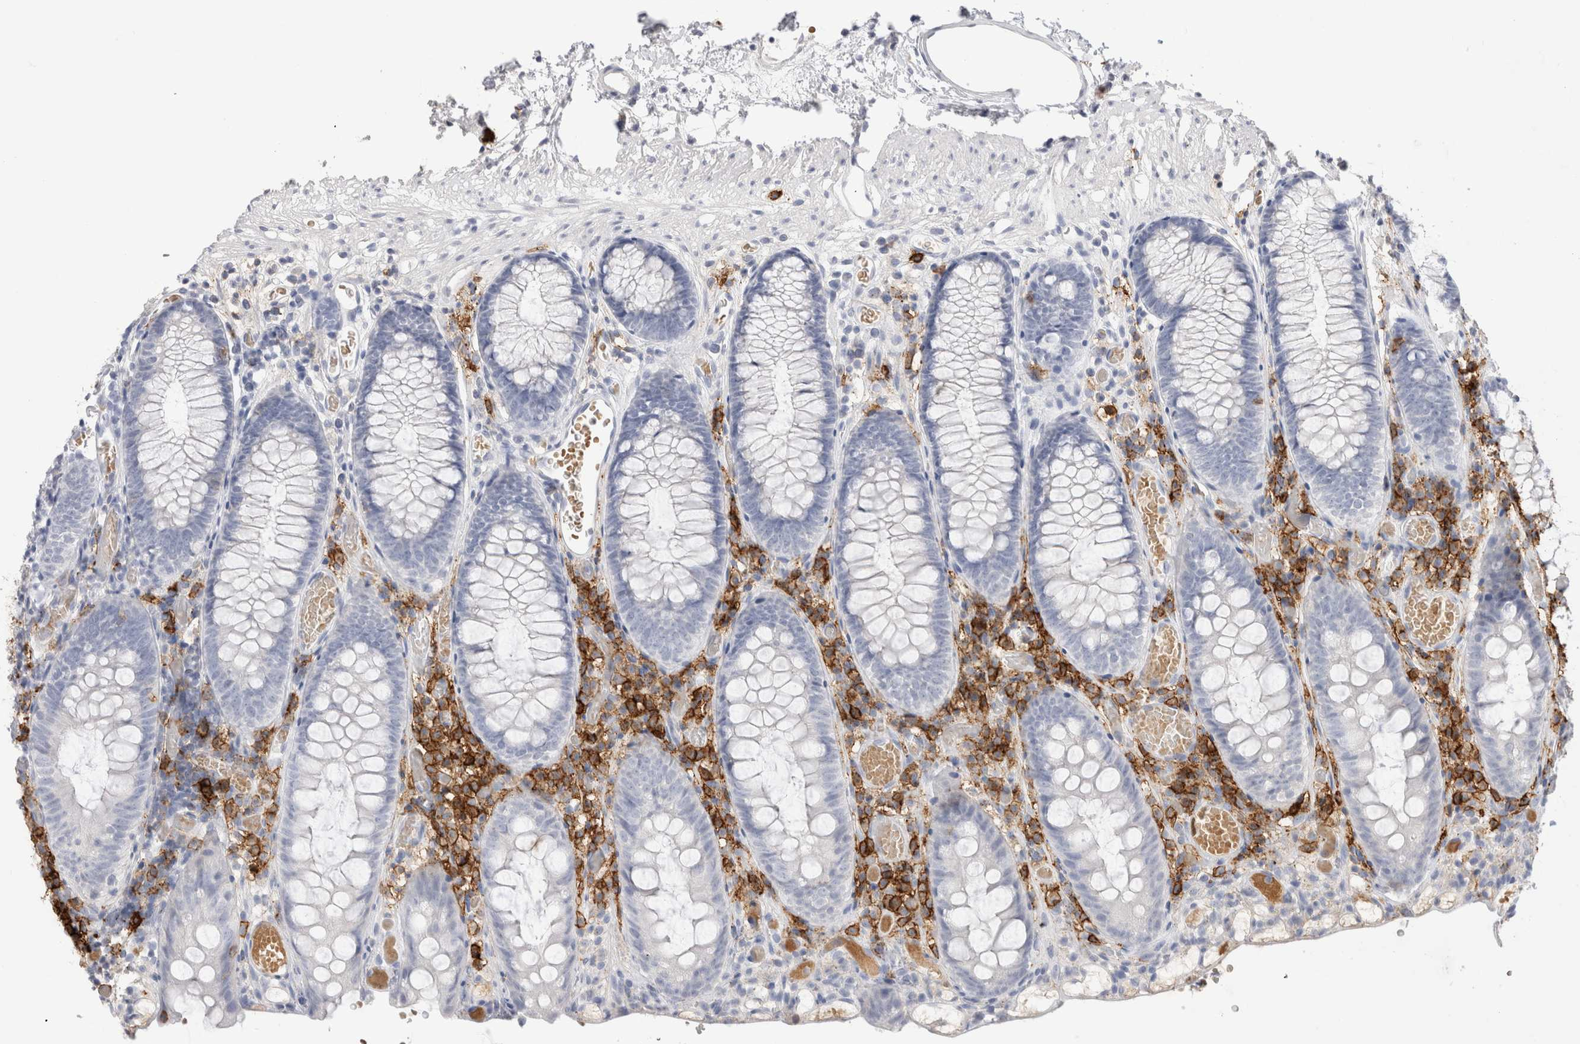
{"staining": {"intensity": "weak", "quantity": "<25%", "location": "cytoplasmic/membranous"}, "tissue": "colon", "cell_type": "Endothelial cells", "image_type": "normal", "snomed": [{"axis": "morphology", "description": "Normal tissue, NOS"}, {"axis": "topography", "description": "Colon"}], "caption": "High power microscopy histopathology image of an immunohistochemistry photomicrograph of unremarkable colon, revealing no significant expression in endothelial cells. (DAB immunohistochemistry, high magnification).", "gene": "CD38", "patient": {"sex": "male", "age": 14}}